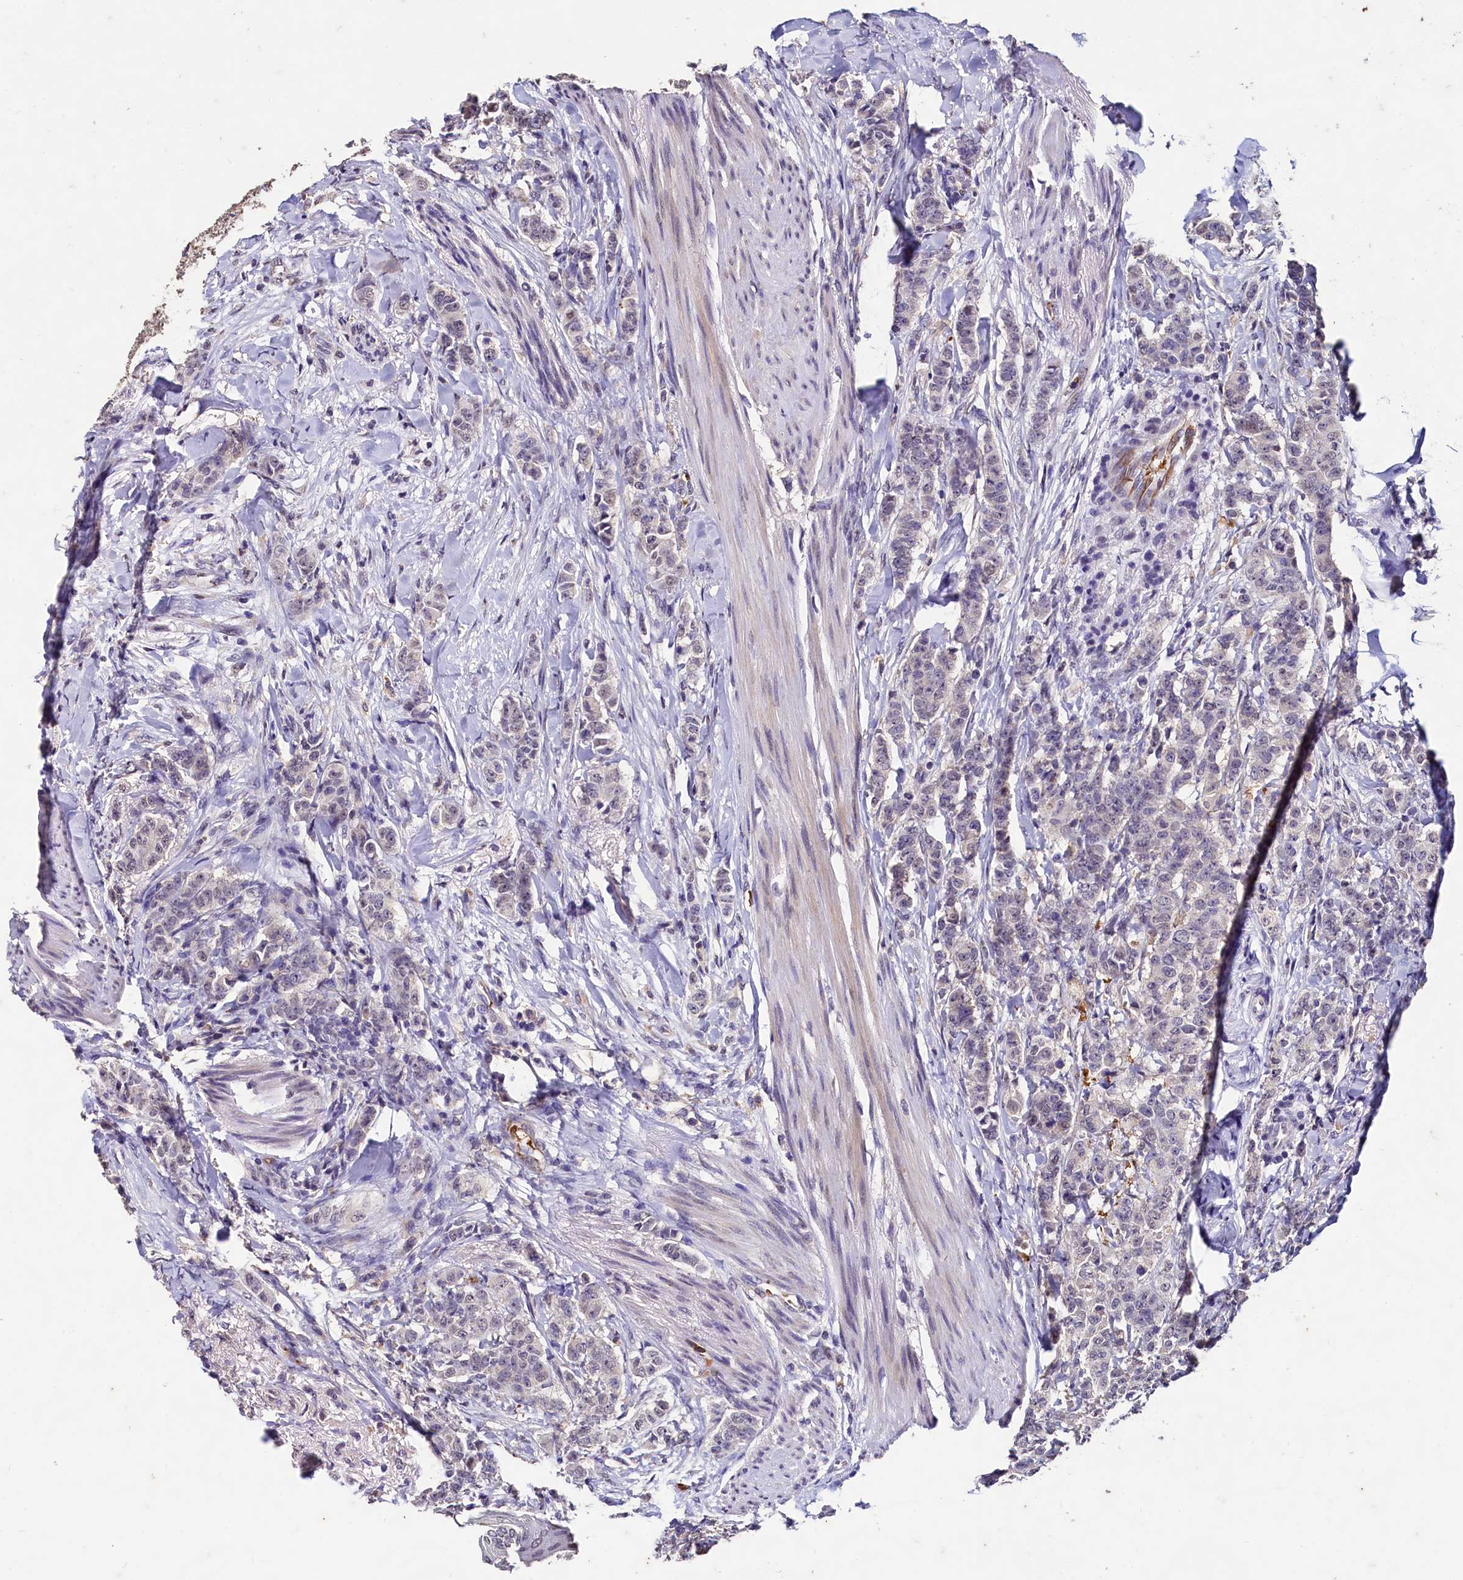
{"staining": {"intensity": "negative", "quantity": "none", "location": "none"}, "tissue": "breast cancer", "cell_type": "Tumor cells", "image_type": "cancer", "snomed": [{"axis": "morphology", "description": "Duct carcinoma"}, {"axis": "topography", "description": "Breast"}], "caption": "Histopathology image shows no significant protein positivity in tumor cells of breast infiltrating ductal carcinoma.", "gene": "CSTPP1", "patient": {"sex": "female", "age": 40}}